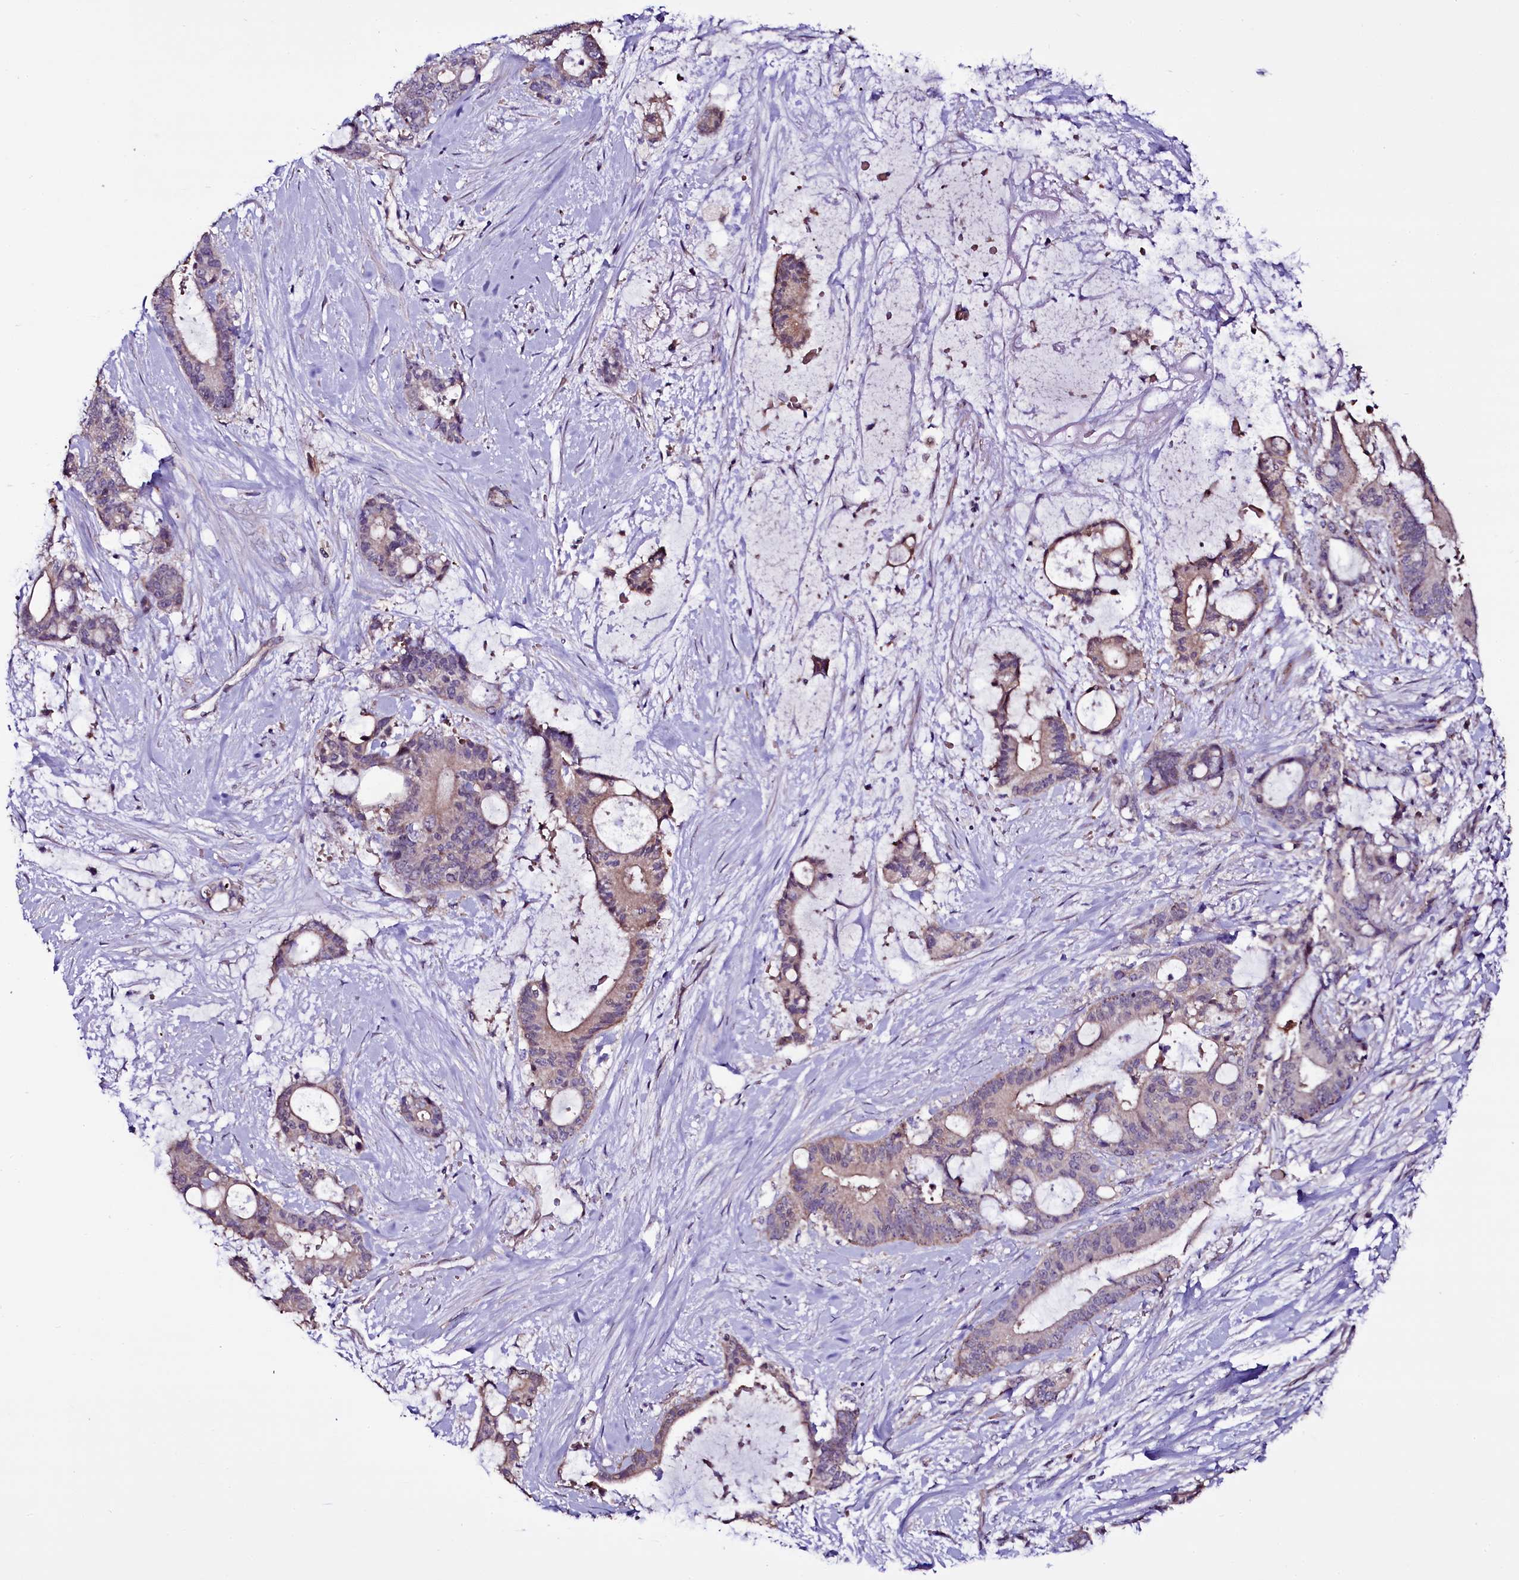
{"staining": {"intensity": "weak", "quantity": ">75%", "location": "cytoplasmic/membranous"}, "tissue": "liver cancer", "cell_type": "Tumor cells", "image_type": "cancer", "snomed": [{"axis": "morphology", "description": "Normal tissue, NOS"}, {"axis": "morphology", "description": "Cholangiocarcinoma"}, {"axis": "topography", "description": "Liver"}, {"axis": "topography", "description": "Peripheral nerve tissue"}], "caption": "The histopathology image displays immunohistochemical staining of liver cholangiocarcinoma. There is weak cytoplasmic/membranous positivity is appreciated in about >75% of tumor cells.", "gene": "MEX3C", "patient": {"sex": "female", "age": 73}}